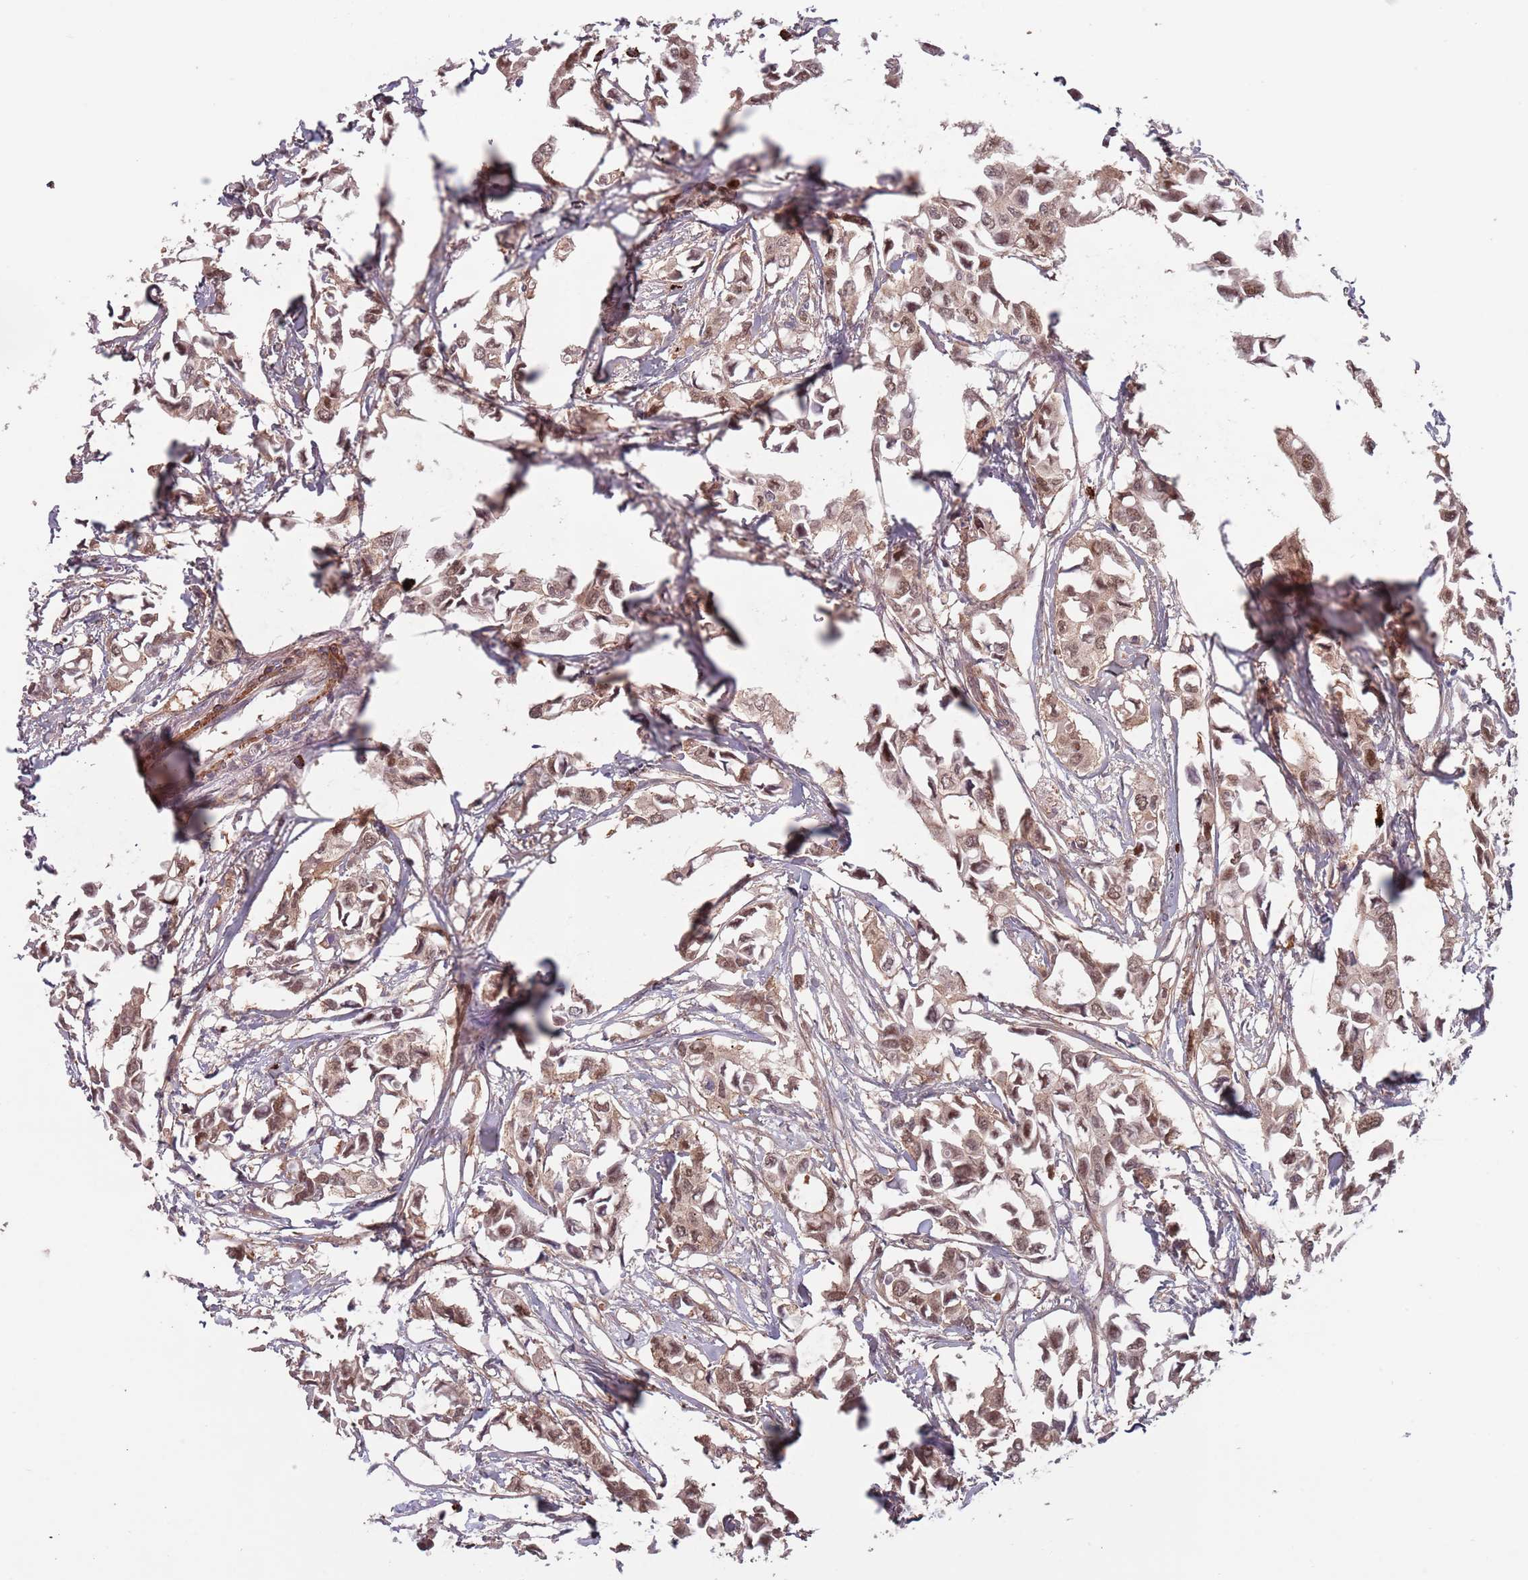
{"staining": {"intensity": "moderate", "quantity": ">75%", "location": "cytoplasmic/membranous,nuclear"}, "tissue": "breast cancer", "cell_type": "Tumor cells", "image_type": "cancer", "snomed": [{"axis": "morphology", "description": "Duct carcinoma"}, {"axis": "topography", "description": "Breast"}], "caption": "This image exhibits immunohistochemistry staining of human breast cancer (intraductal carcinoma), with medium moderate cytoplasmic/membranous and nuclear expression in approximately >75% of tumor cells.", "gene": "CLNS1A", "patient": {"sex": "female", "age": 41}}